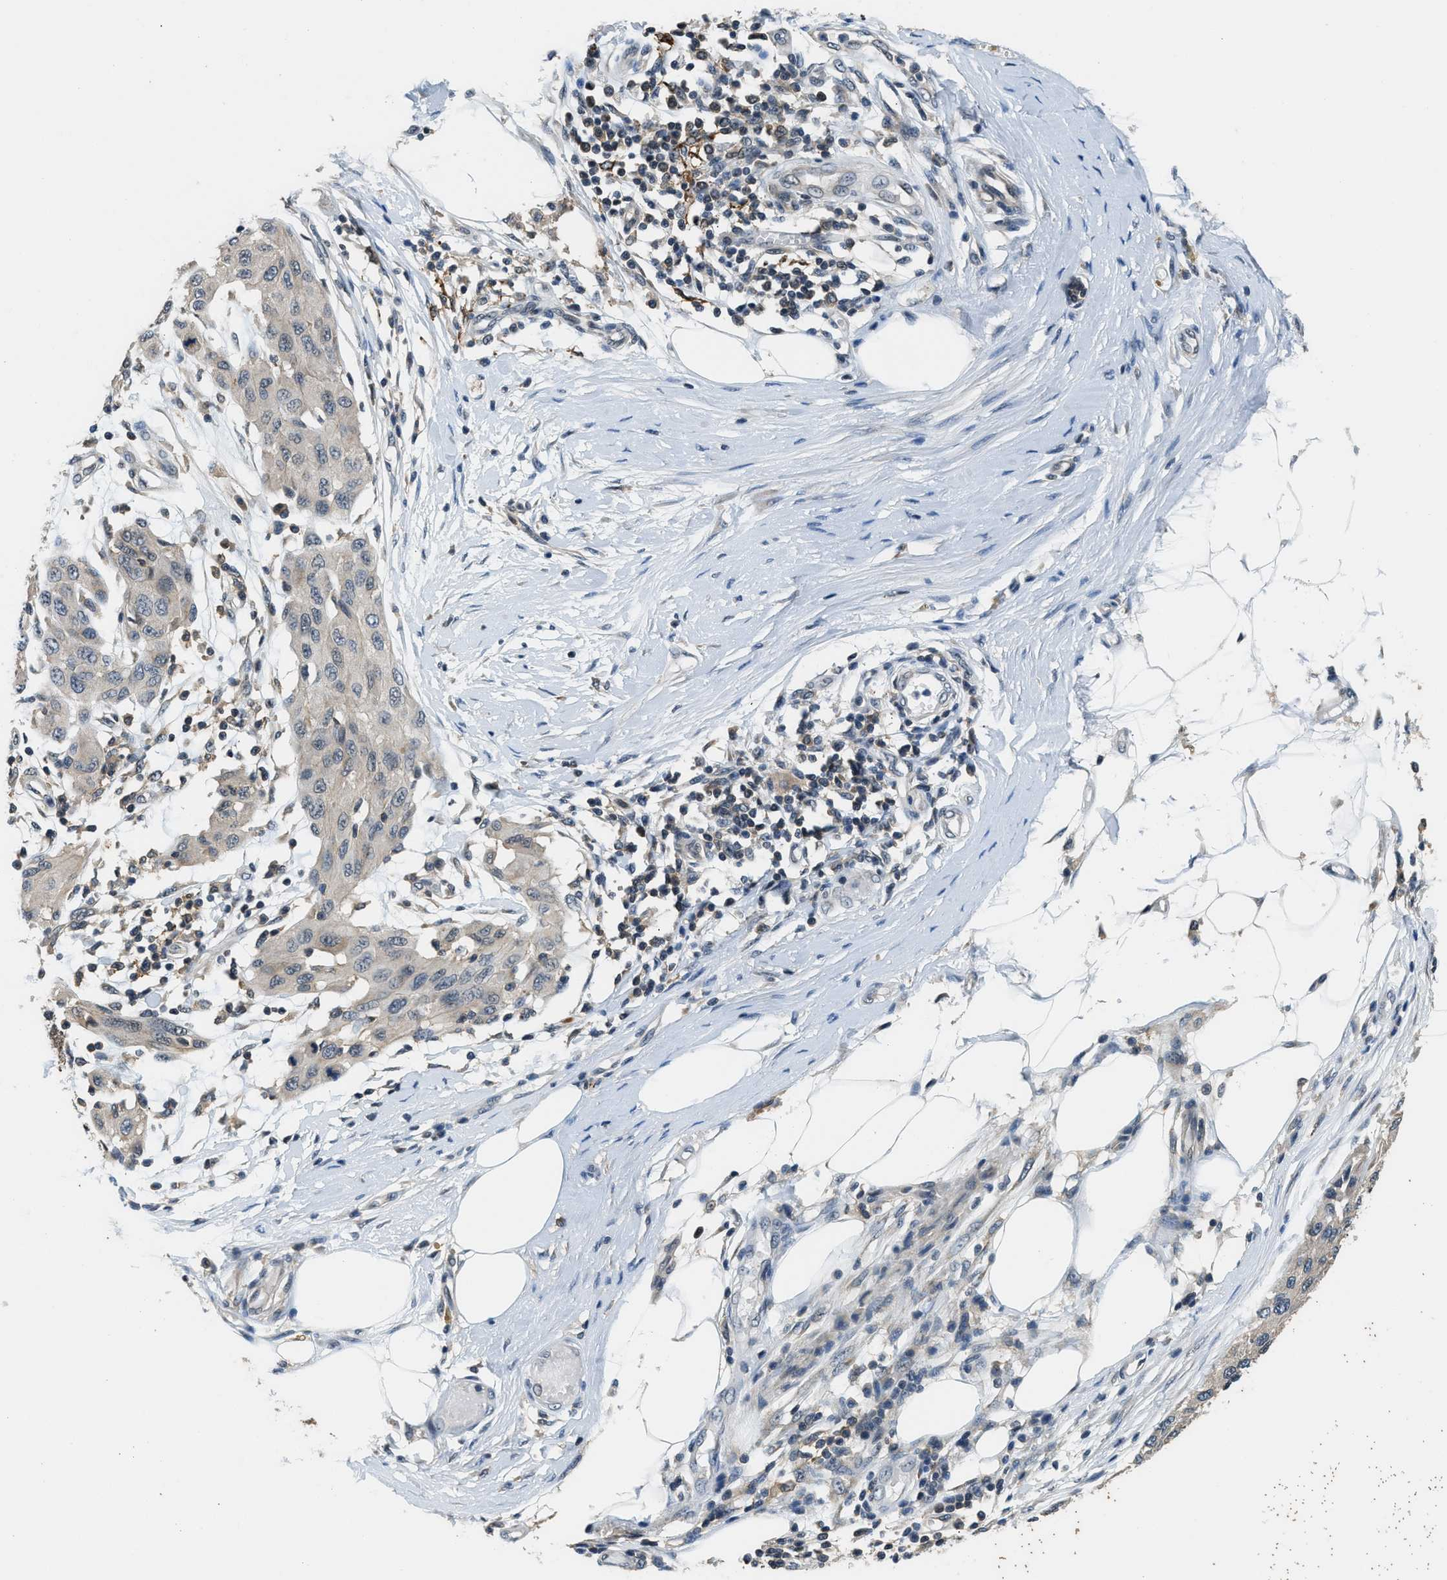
{"staining": {"intensity": "negative", "quantity": "none", "location": "none"}, "tissue": "melanoma", "cell_type": "Tumor cells", "image_type": "cancer", "snomed": [{"axis": "morphology", "description": "Normal tissue, NOS"}, {"axis": "morphology", "description": "Malignant melanoma, NOS"}, {"axis": "topography", "description": "Skin"}], "caption": "Tumor cells show no significant expression in melanoma.", "gene": "MTMR1", "patient": {"sex": "male", "age": 62}}